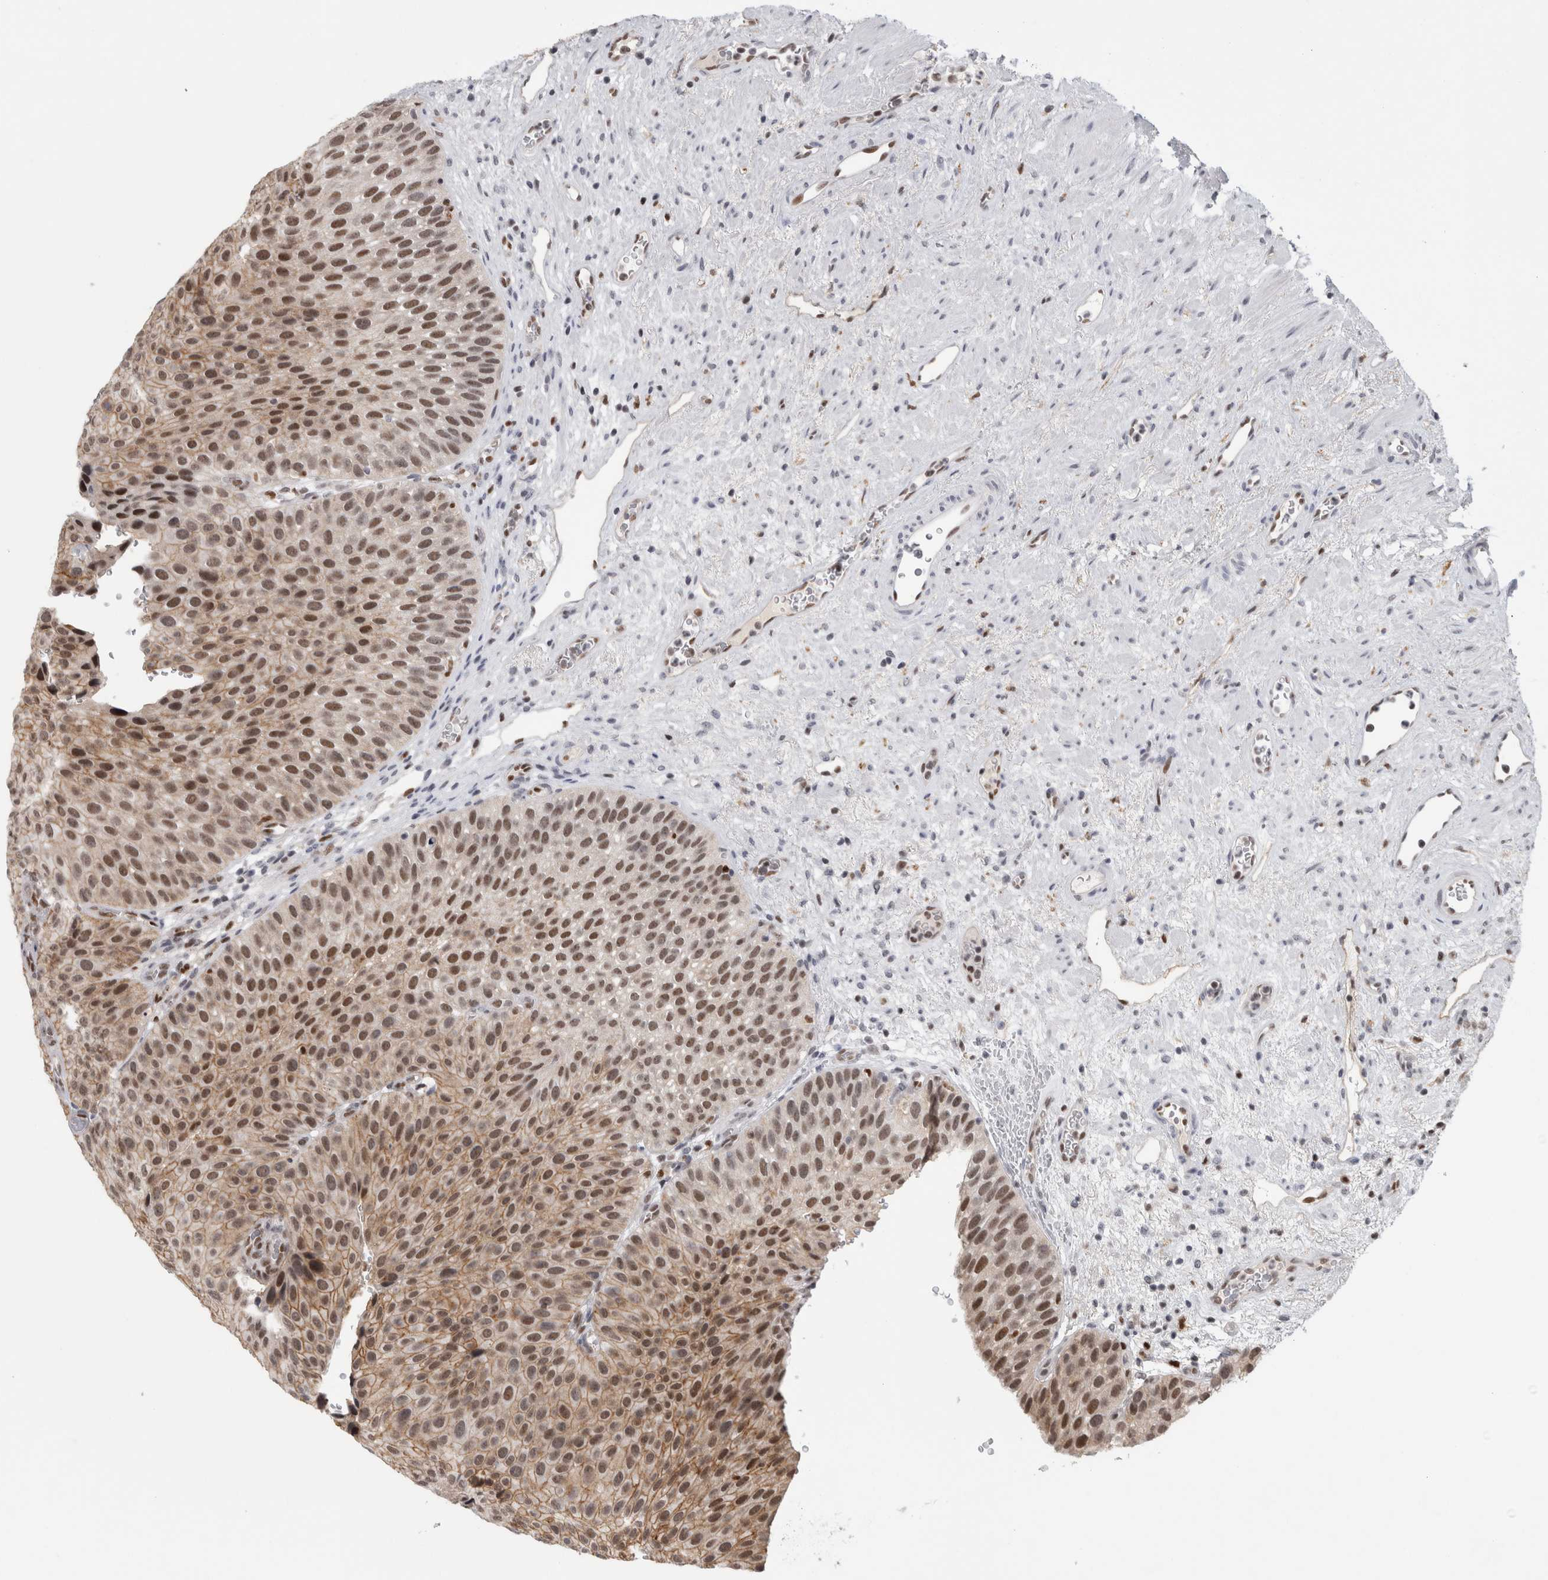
{"staining": {"intensity": "moderate", "quantity": ">75%", "location": "cytoplasmic/membranous,nuclear"}, "tissue": "urothelial cancer", "cell_type": "Tumor cells", "image_type": "cancer", "snomed": [{"axis": "morphology", "description": "Normal tissue, NOS"}, {"axis": "morphology", "description": "Urothelial carcinoma, Low grade"}, {"axis": "topography", "description": "Urinary bladder"}, {"axis": "topography", "description": "Prostate"}], "caption": "About >75% of tumor cells in human low-grade urothelial carcinoma display moderate cytoplasmic/membranous and nuclear protein staining as visualized by brown immunohistochemical staining.", "gene": "SRARP", "patient": {"sex": "male", "age": 60}}